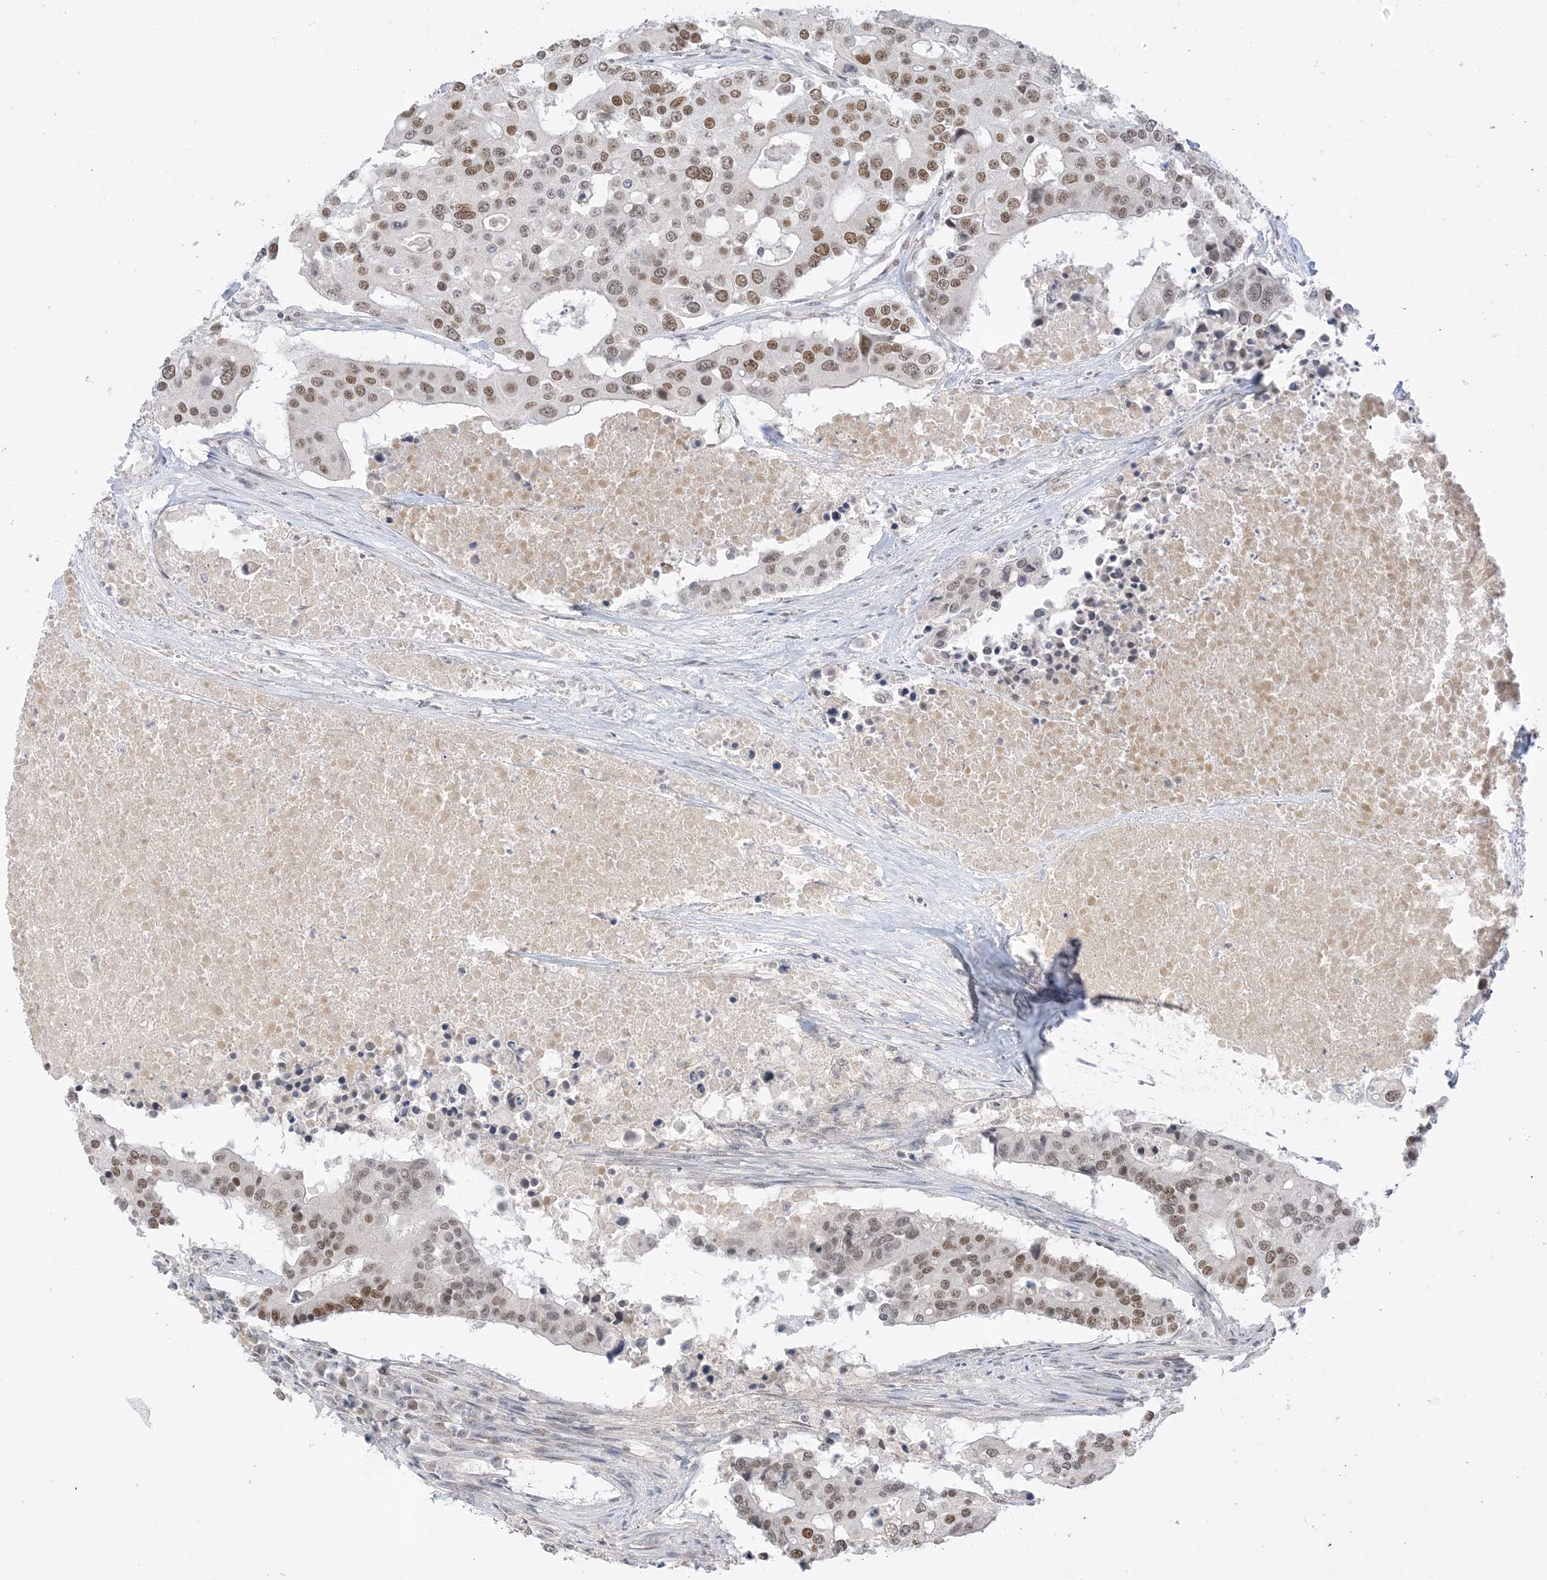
{"staining": {"intensity": "moderate", "quantity": "25%-75%", "location": "nuclear"}, "tissue": "colorectal cancer", "cell_type": "Tumor cells", "image_type": "cancer", "snomed": [{"axis": "morphology", "description": "Adenocarcinoma, NOS"}, {"axis": "topography", "description": "Colon"}], "caption": "Immunohistochemistry (IHC) (DAB) staining of human colorectal cancer shows moderate nuclear protein positivity in approximately 25%-75% of tumor cells.", "gene": "MSL3", "patient": {"sex": "male", "age": 77}}